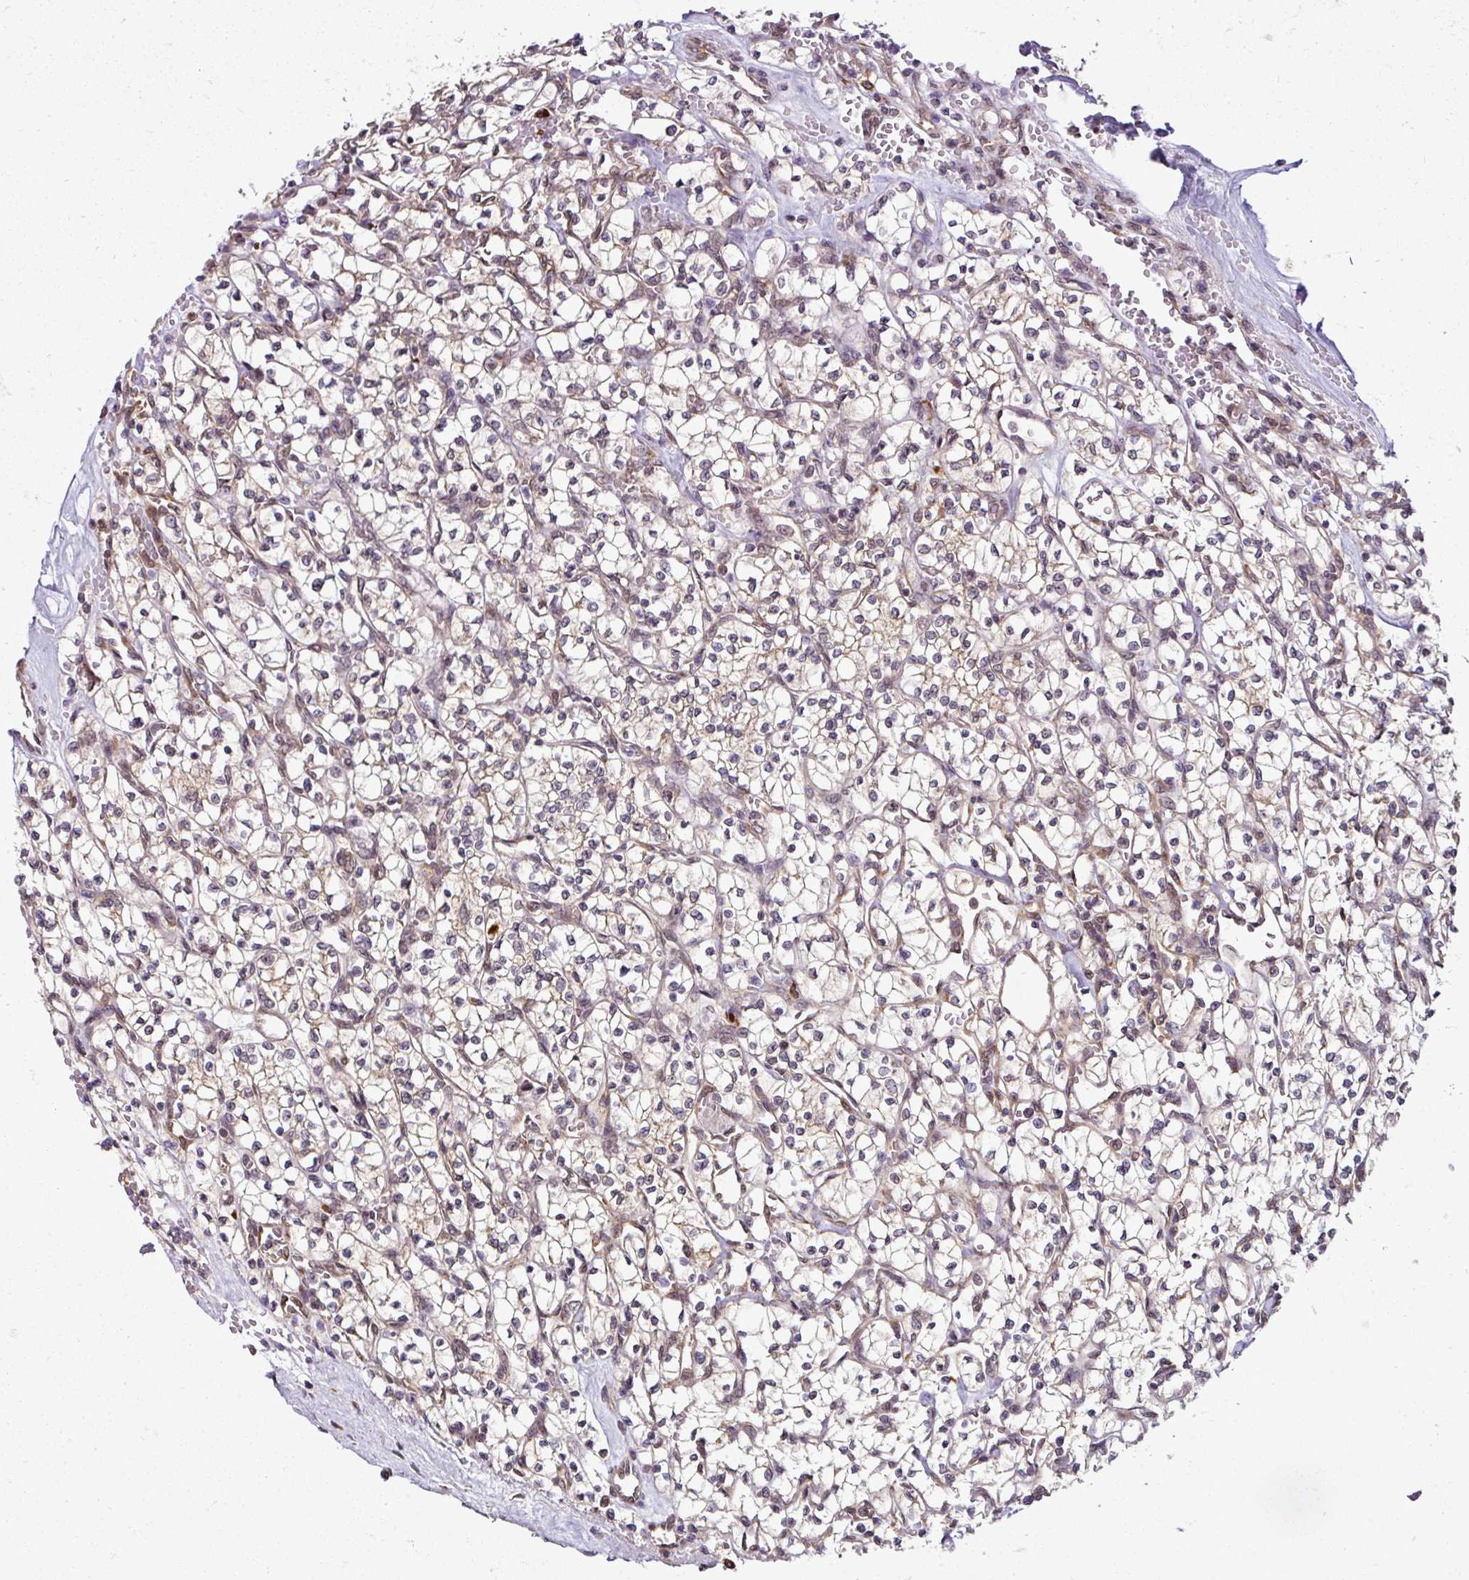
{"staining": {"intensity": "weak", "quantity": "25%-75%", "location": "cytoplasmic/membranous"}, "tissue": "renal cancer", "cell_type": "Tumor cells", "image_type": "cancer", "snomed": [{"axis": "morphology", "description": "Adenocarcinoma, NOS"}, {"axis": "topography", "description": "Kidney"}], "caption": "Immunohistochemical staining of human renal cancer (adenocarcinoma) reveals low levels of weak cytoplasmic/membranous expression in about 25%-75% of tumor cells.", "gene": "RBM4B", "patient": {"sex": "female", "age": 64}}